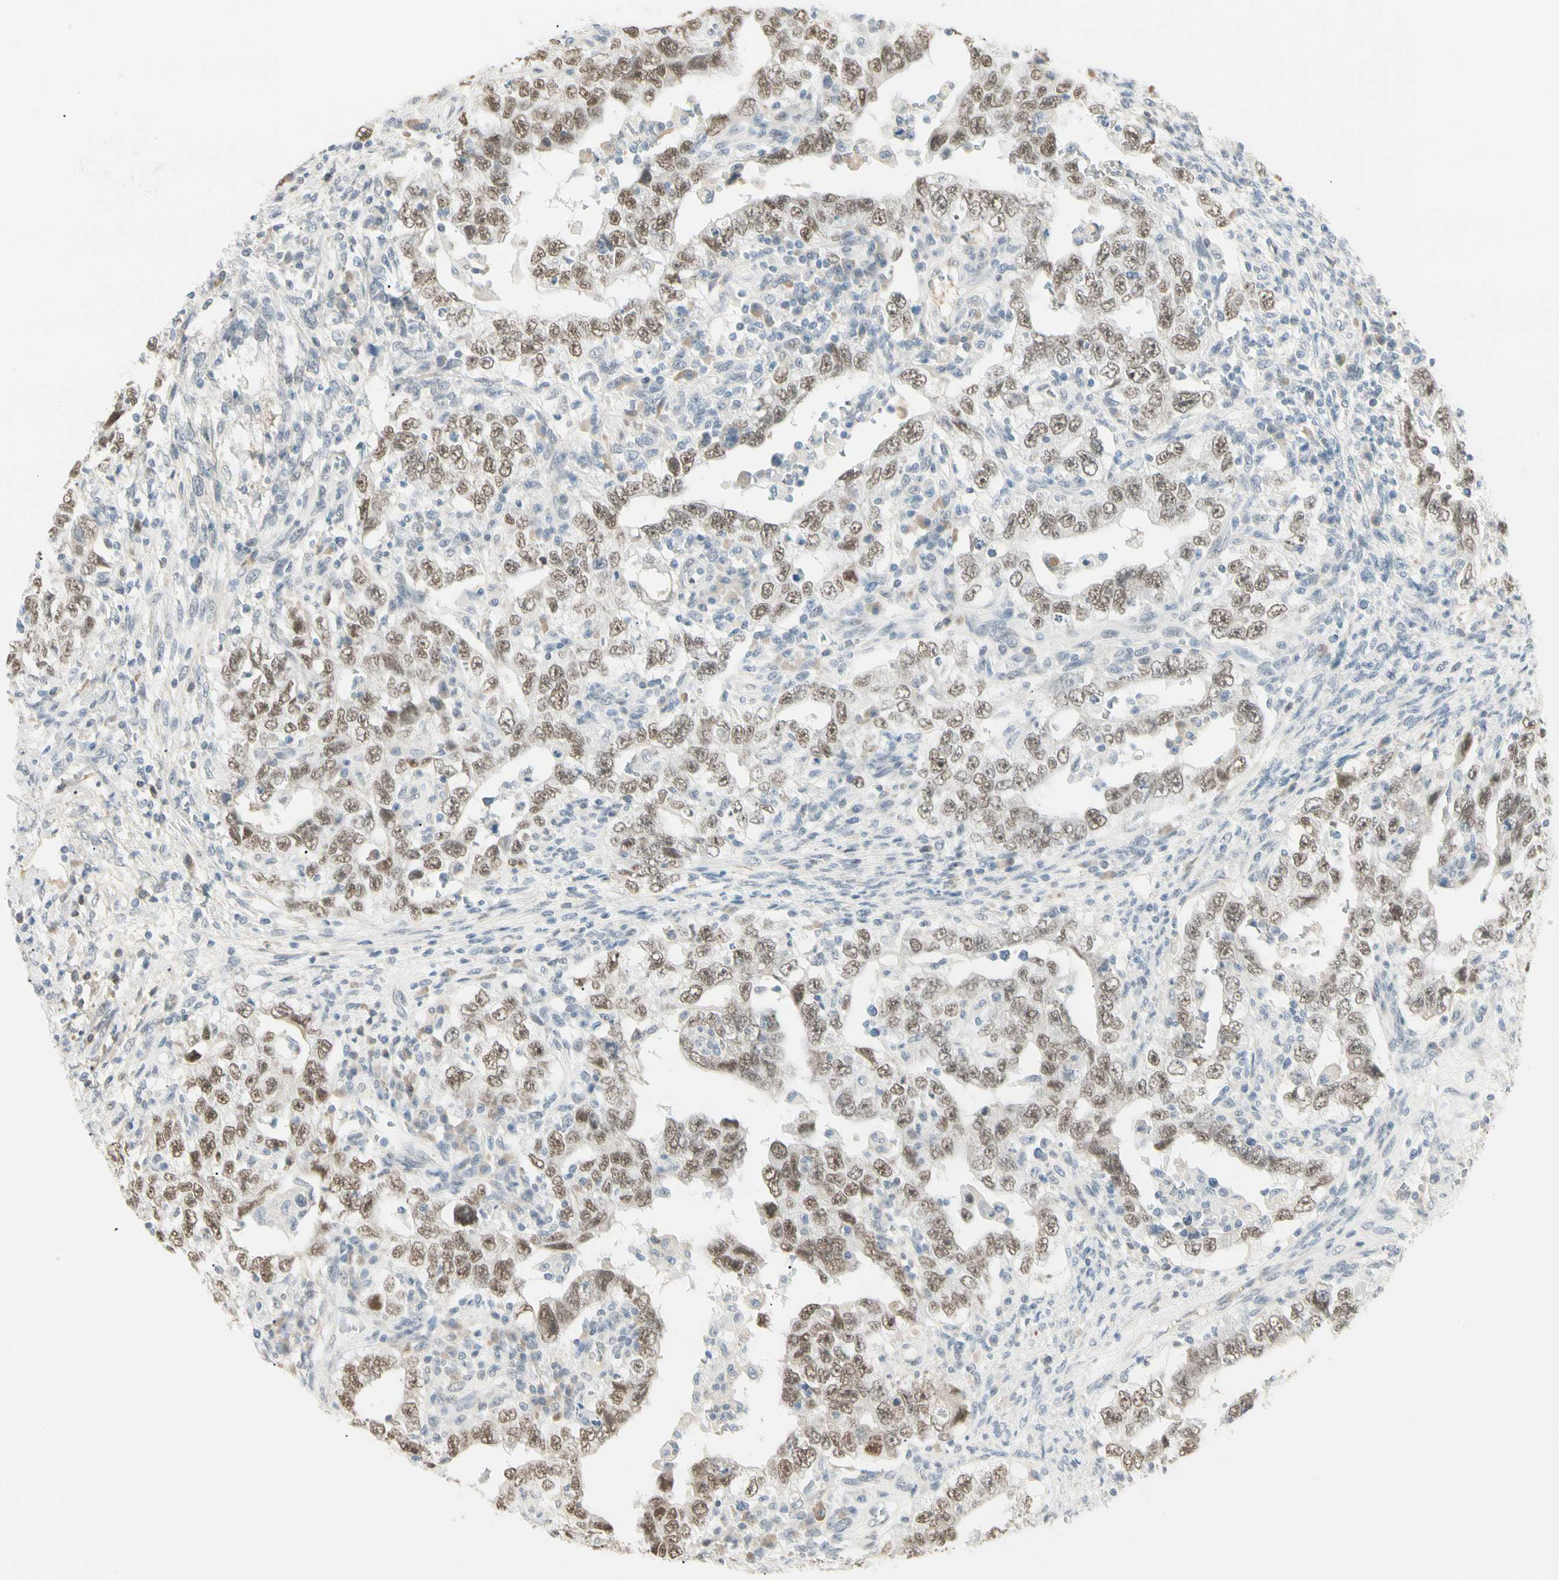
{"staining": {"intensity": "weak", "quantity": ">75%", "location": "nuclear"}, "tissue": "testis cancer", "cell_type": "Tumor cells", "image_type": "cancer", "snomed": [{"axis": "morphology", "description": "Carcinoma, Embryonal, NOS"}, {"axis": "topography", "description": "Testis"}], "caption": "An image showing weak nuclear expression in about >75% of tumor cells in embryonal carcinoma (testis), as visualized by brown immunohistochemical staining.", "gene": "ASPN", "patient": {"sex": "male", "age": 26}}